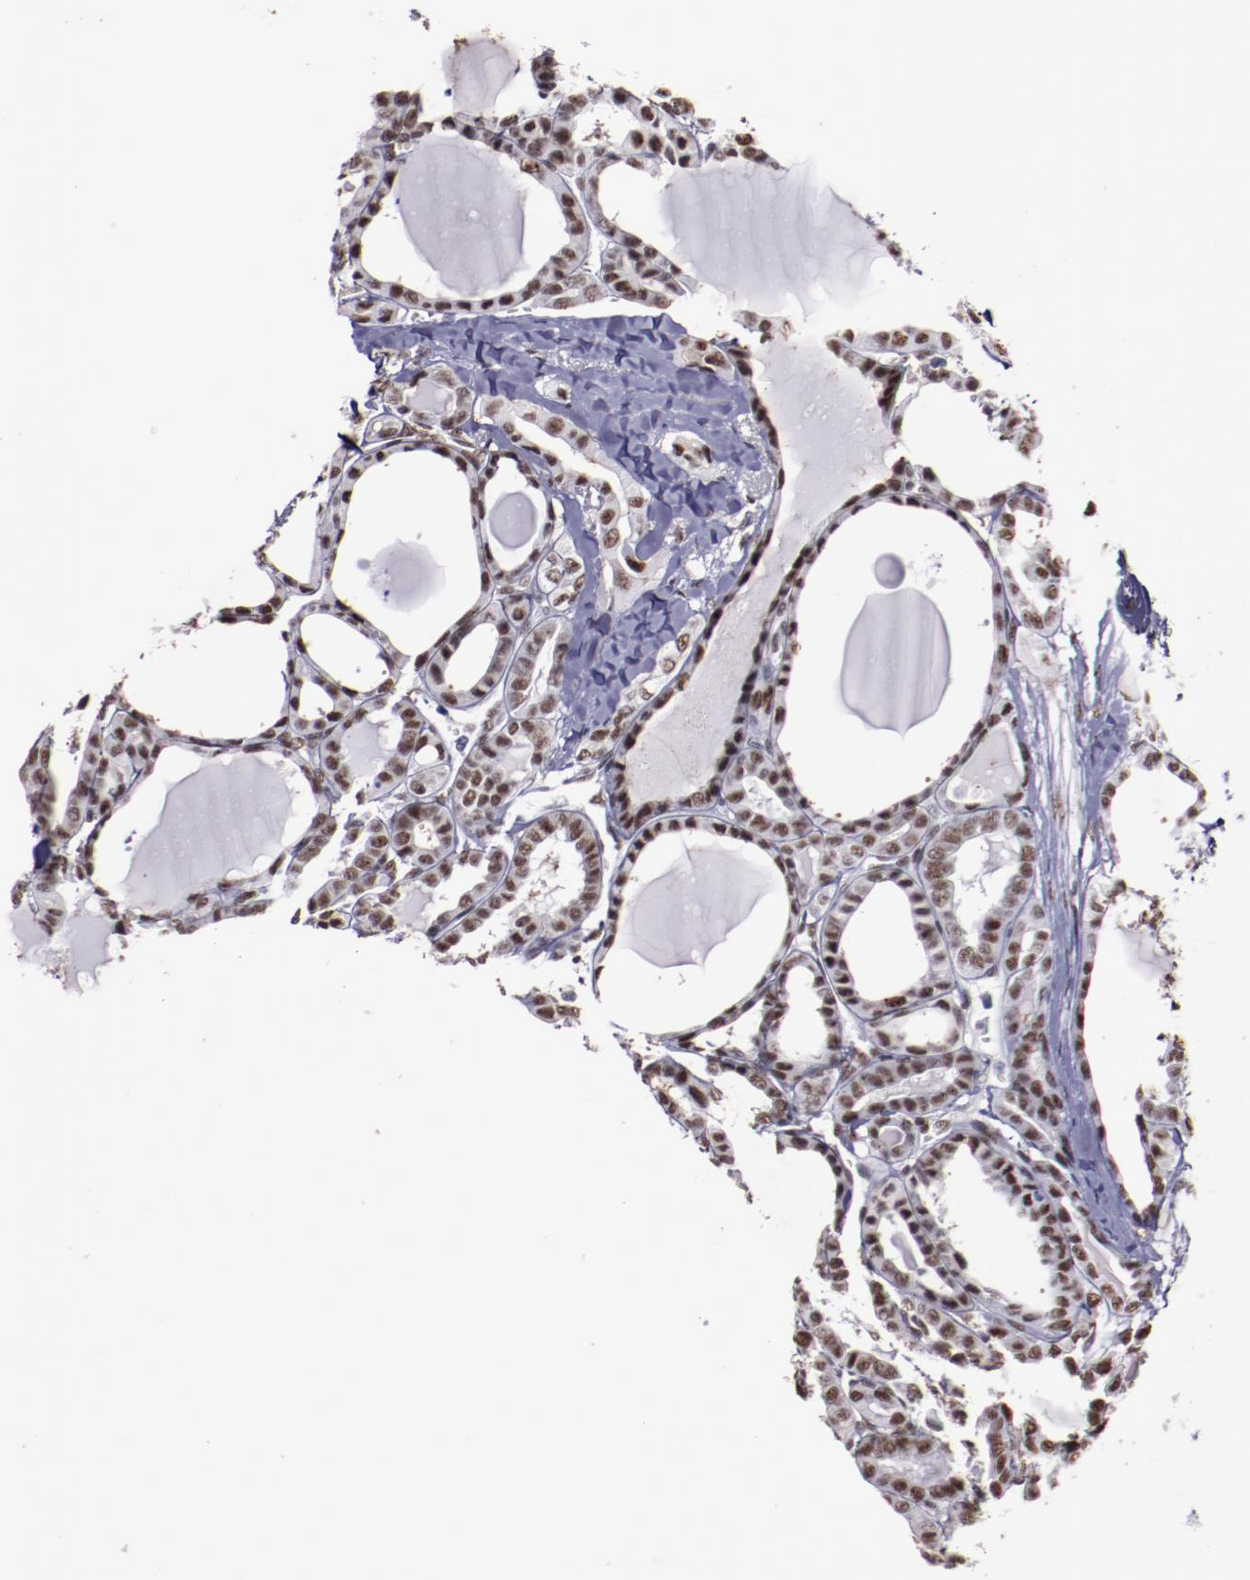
{"staining": {"intensity": "moderate", "quantity": ">75%", "location": "nuclear"}, "tissue": "thyroid cancer", "cell_type": "Tumor cells", "image_type": "cancer", "snomed": [{"axis": "morphology", "description": "Carcinoma, NOS"}, {"axis": "topography", "description": "Thyroid gland"}], "caption": "Human thyroid carcinoma stained for a protein (brown) exhibits moderate nuclear positive positivity in about >75% of tumor cells.", "gene": "PPP4R3A", "patient": {"sex": "female", "age": 91}}